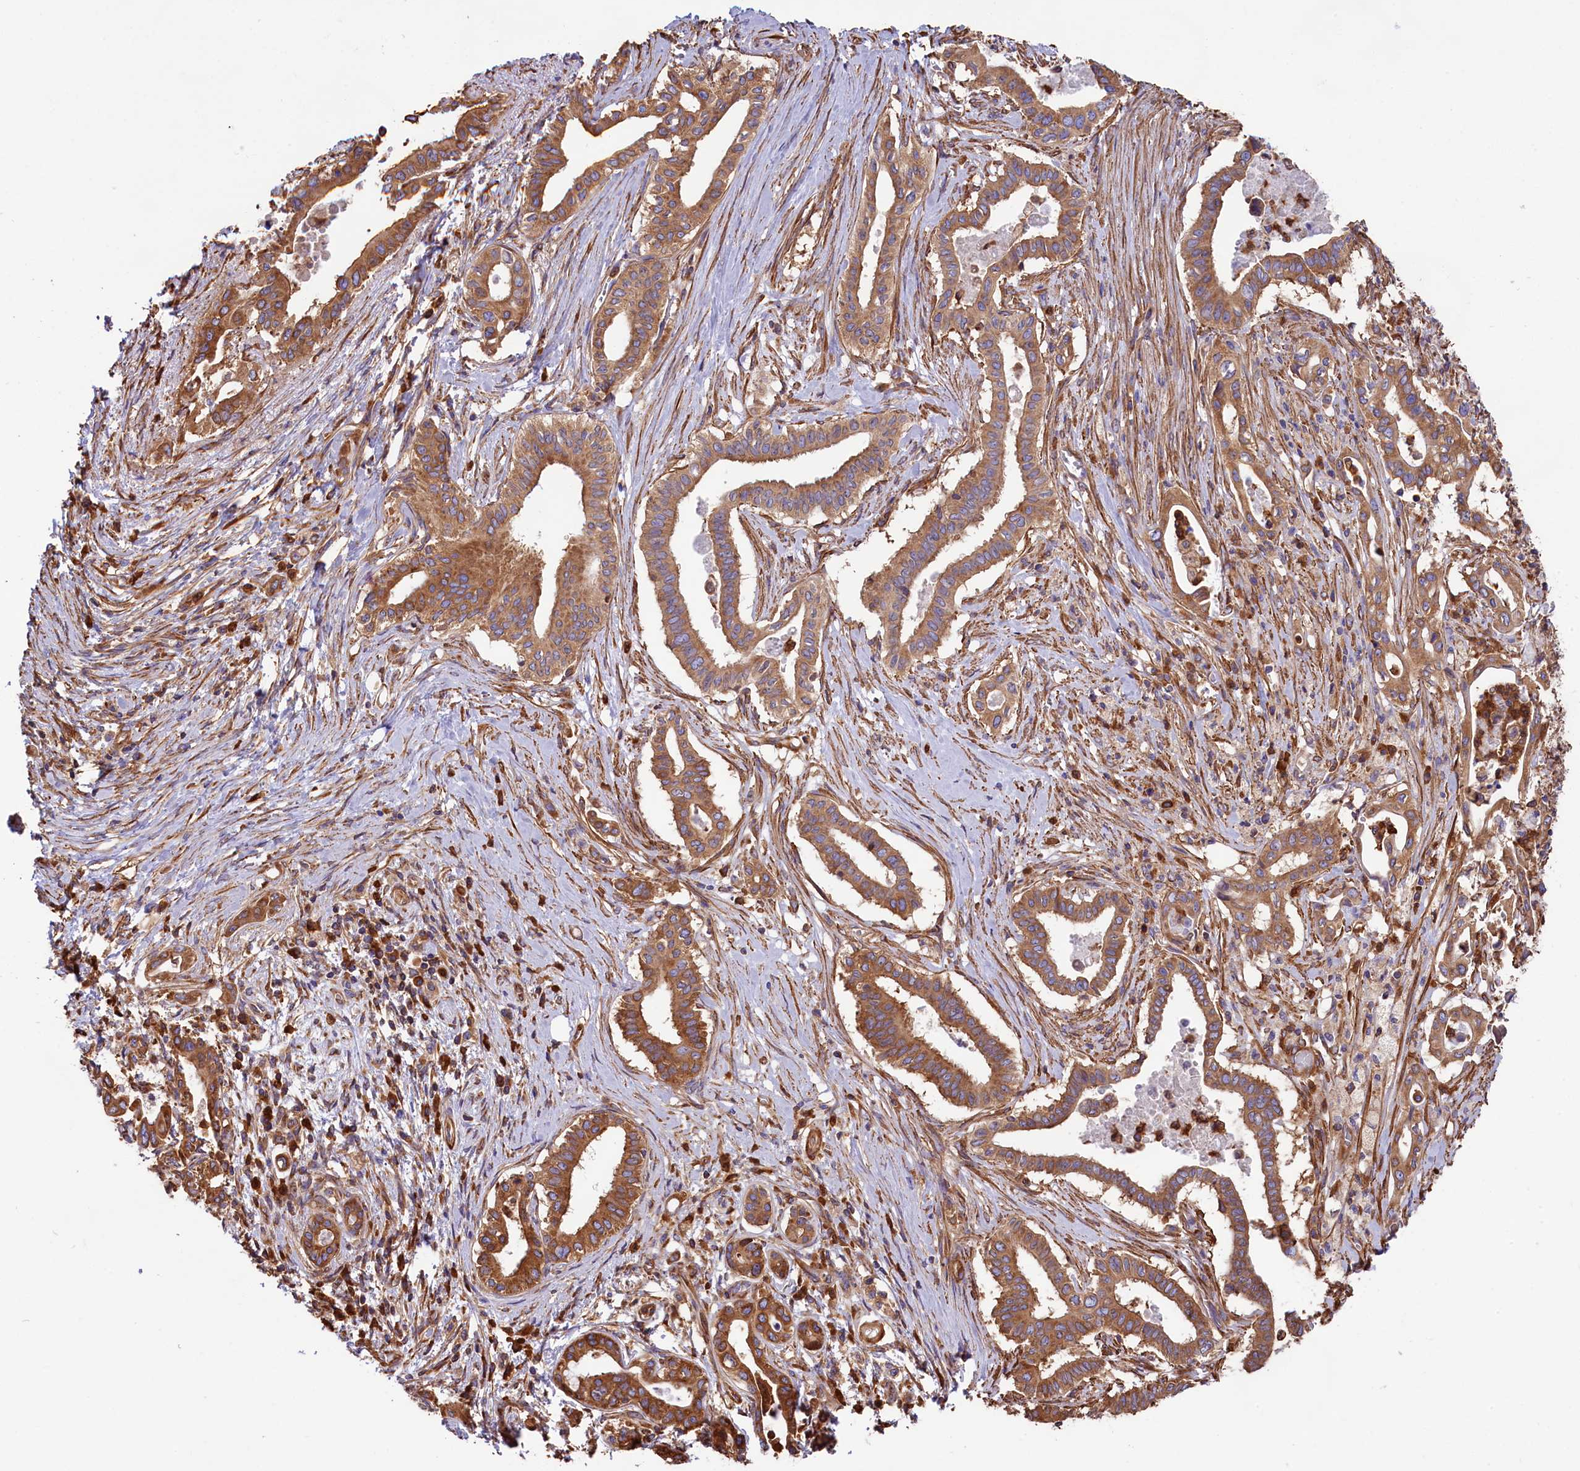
{"staining": {"intensity": "strong", "quantity": ">75%", "location": "cytoplasmic/membranous"}, "tissue": "pancreatic cancer", "cell_type": "Tumor cells", "image_type": "cancer", "snomed": [{"axis": "morphology", "description": "Adenocarcinoma, NOS"}, {"axis": "topography", "description": "Pancreas"}], "caption": "Adenocarcinoma (pancreatic) was stained to show a protein in brown. There is high levels of strong cytoplasmic/membranous positivity in about >75% of tumor cells.", "gene": "GYS1", "patient": {"sex": "female", "age": 77}}